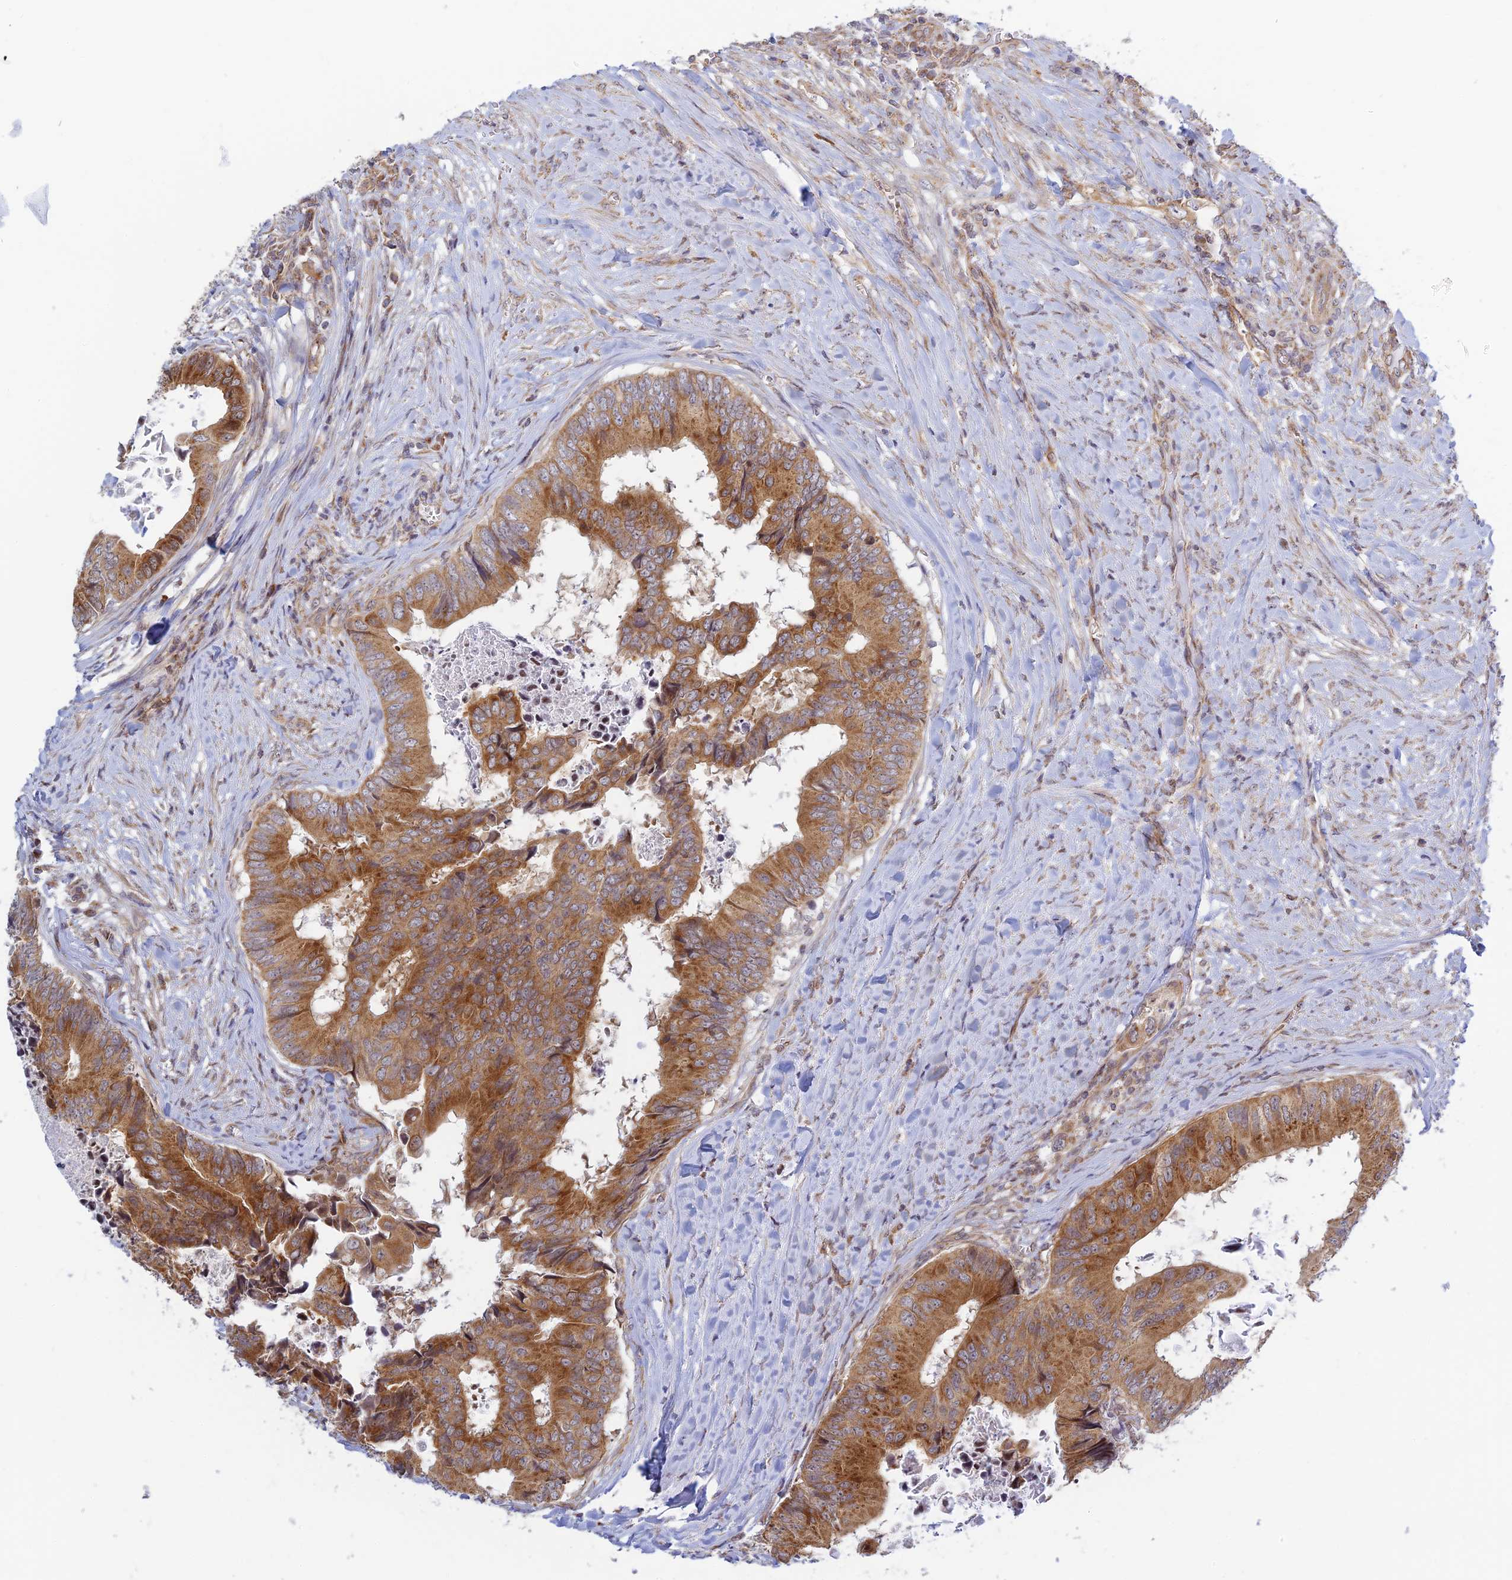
{"staining": {"intensity": "strong", "quantity": ">75%", "location": "cytoplasmic/membranous"}, "tissue": "colorectal cancer", "cell_type": "Tumor cells", "image_type": "cancer", "snomed": [{"axis": "morphology", "description": "Adenocarcinoma, NOS"}, {"axis": "topography", "description": "Colon"}], "caption": "The photomicrograph shows staining of colorectal cancer, revealing strong cytoplasmic/membranous protein expression (brown color) within tumor cells.", "gene": "HOOK2", "patient": {"sex": "male", "age": 85}}